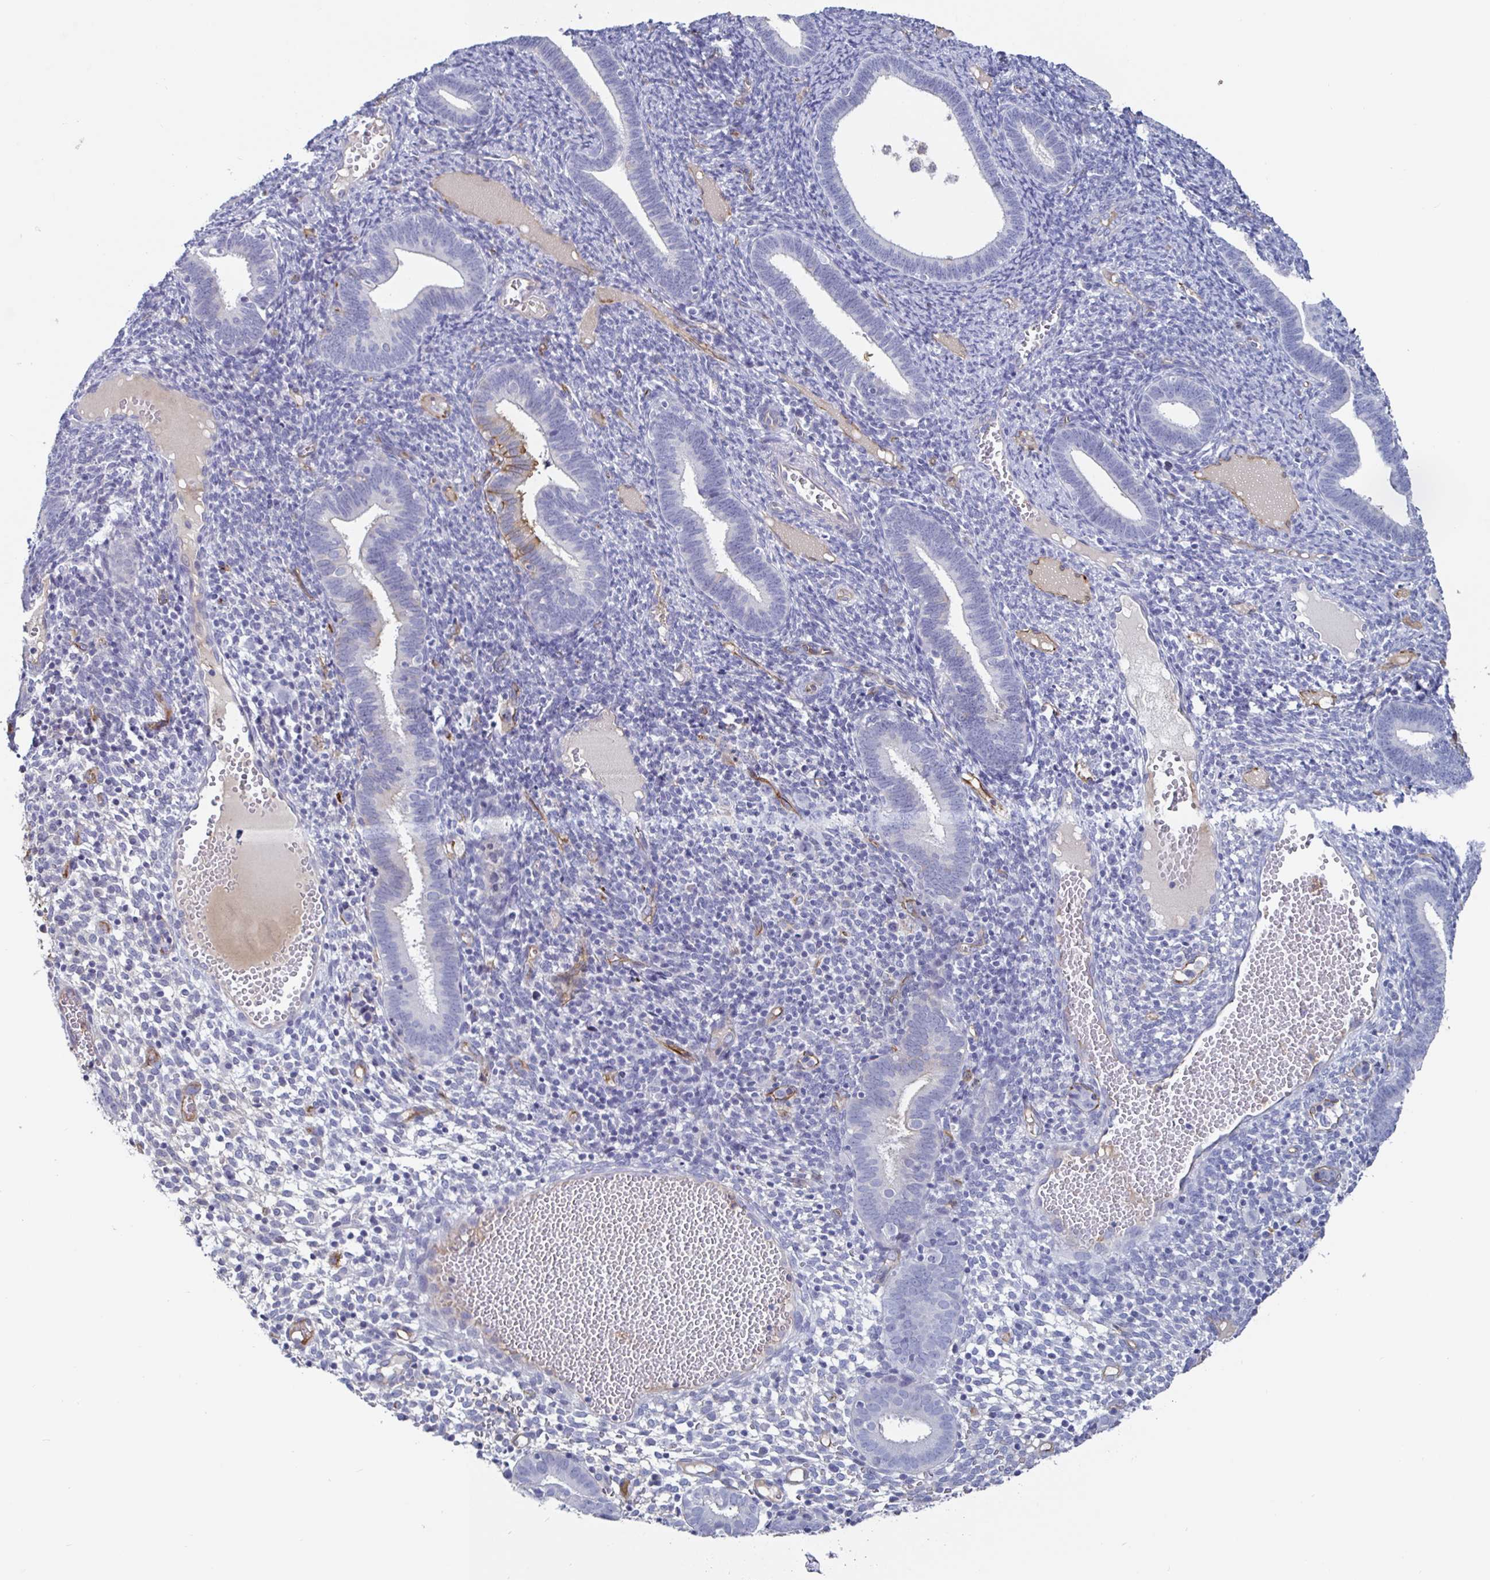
{"staining": {"intensity": "negative", "quantity": "none", "location": "none"}, "tissue": "endometrium", "cell_type": "Cells in endometrial stroma", "image_type": "normal", "snomed": [{"axis": "morphology", "description": "Normal tissue, NOS"}, {"axis": "topography", "description": "Endometrium"}], "caption": "Immunohistochemistry (IHC) of normal human endometrium shows no expression in cells in endometrial stroma.", "gene": "ACSBG2", "patient": {"sex": "female", "age": 41}}